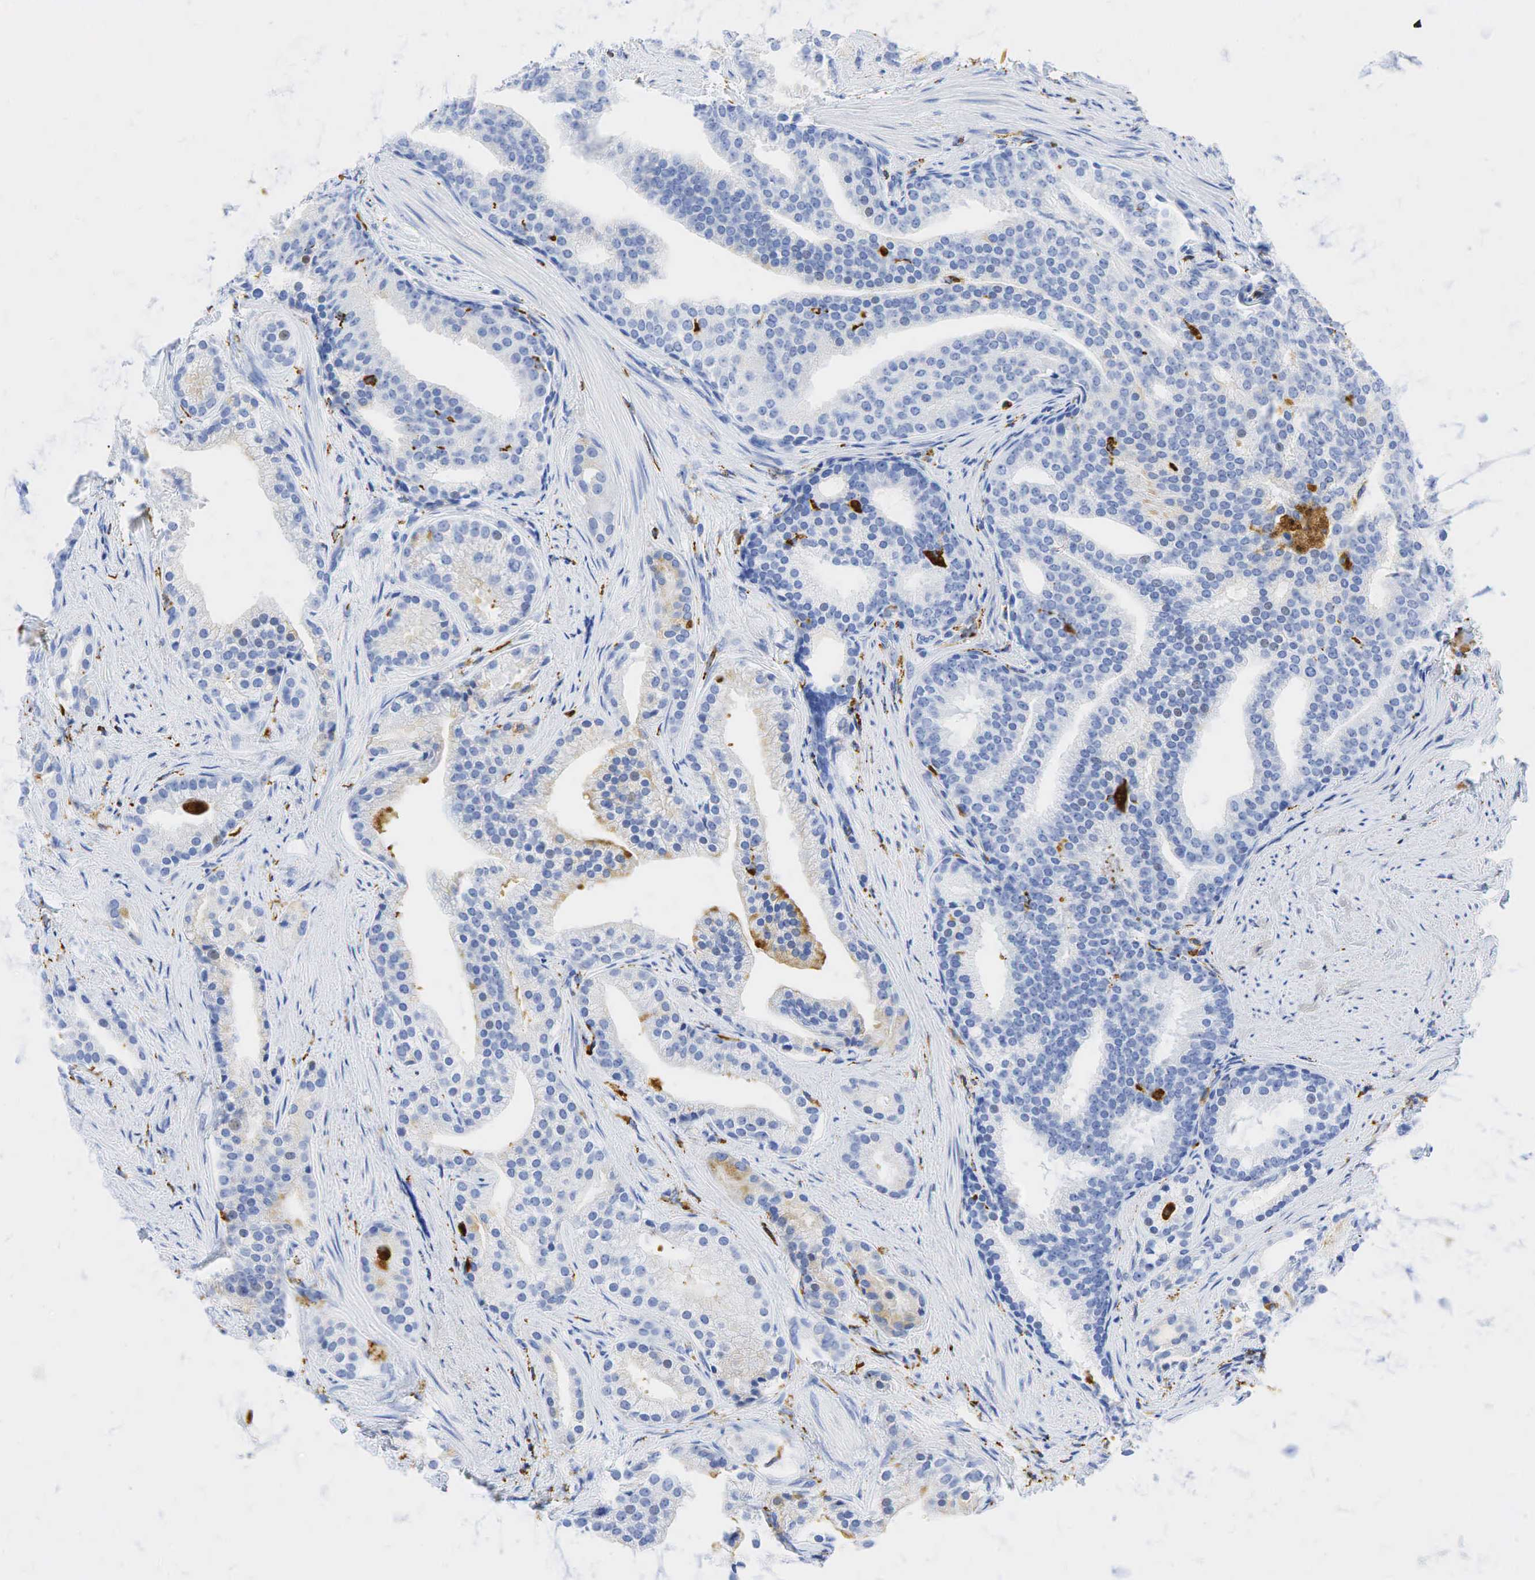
{"staining": {"intensity": "weak", "quantity": "<25%", "location": "cytoplasmic/membranous"}, "tissue": "prostate cancer", "cell_type": "Tumor cells", "image_type": "cancer", "snomed": [{"axis": "morphology", "description": "Adenocarcinoma, Low grade"}, {"axis": "topography", "description": "Prostate"}], "caption": "There is no significant staining in tumor cells of prostate cancer (adenocarcinoma (low-grade)).", "gene": "CD68", "patient": {"sex": "male", "age": 71}}